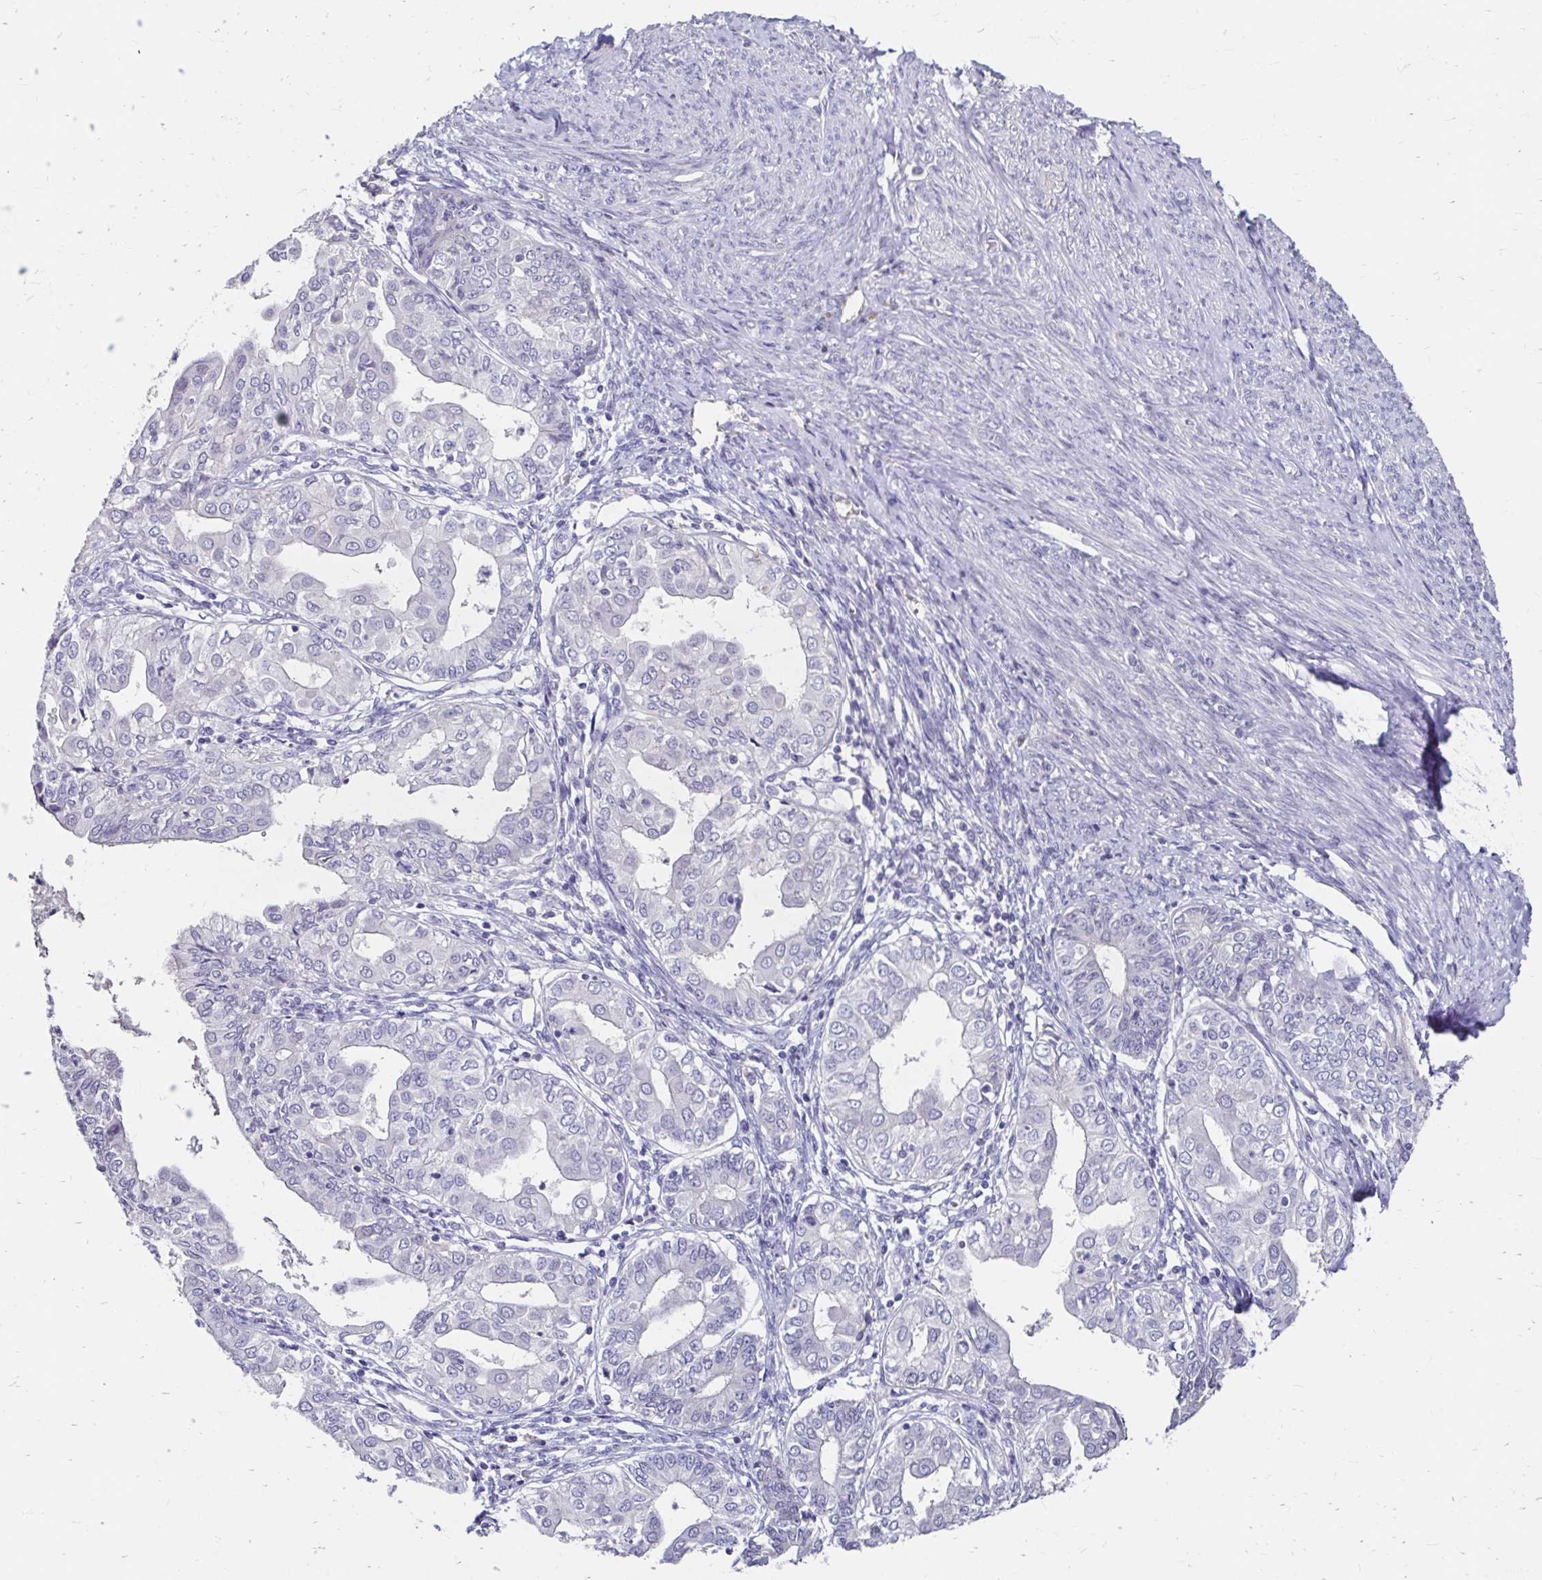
{"staining": {"intensity": "negative", "quantity": "none", "location": "none"}, "tissue": "endometrial cancer", "cell_type": "Tumor cells", "image_type": "cancer", "snomed": [{"axis": "morphology", "description": "Adenocarcinoma, NOS"}, {"axis": "topography", "description": "Endometrium"}], "caption": "A micrograph of human endometrial adenocarcinoma is negative for staining in tumor cells.", "gene": "SCG3", "patient": {"sex": "female", "age": 68}}